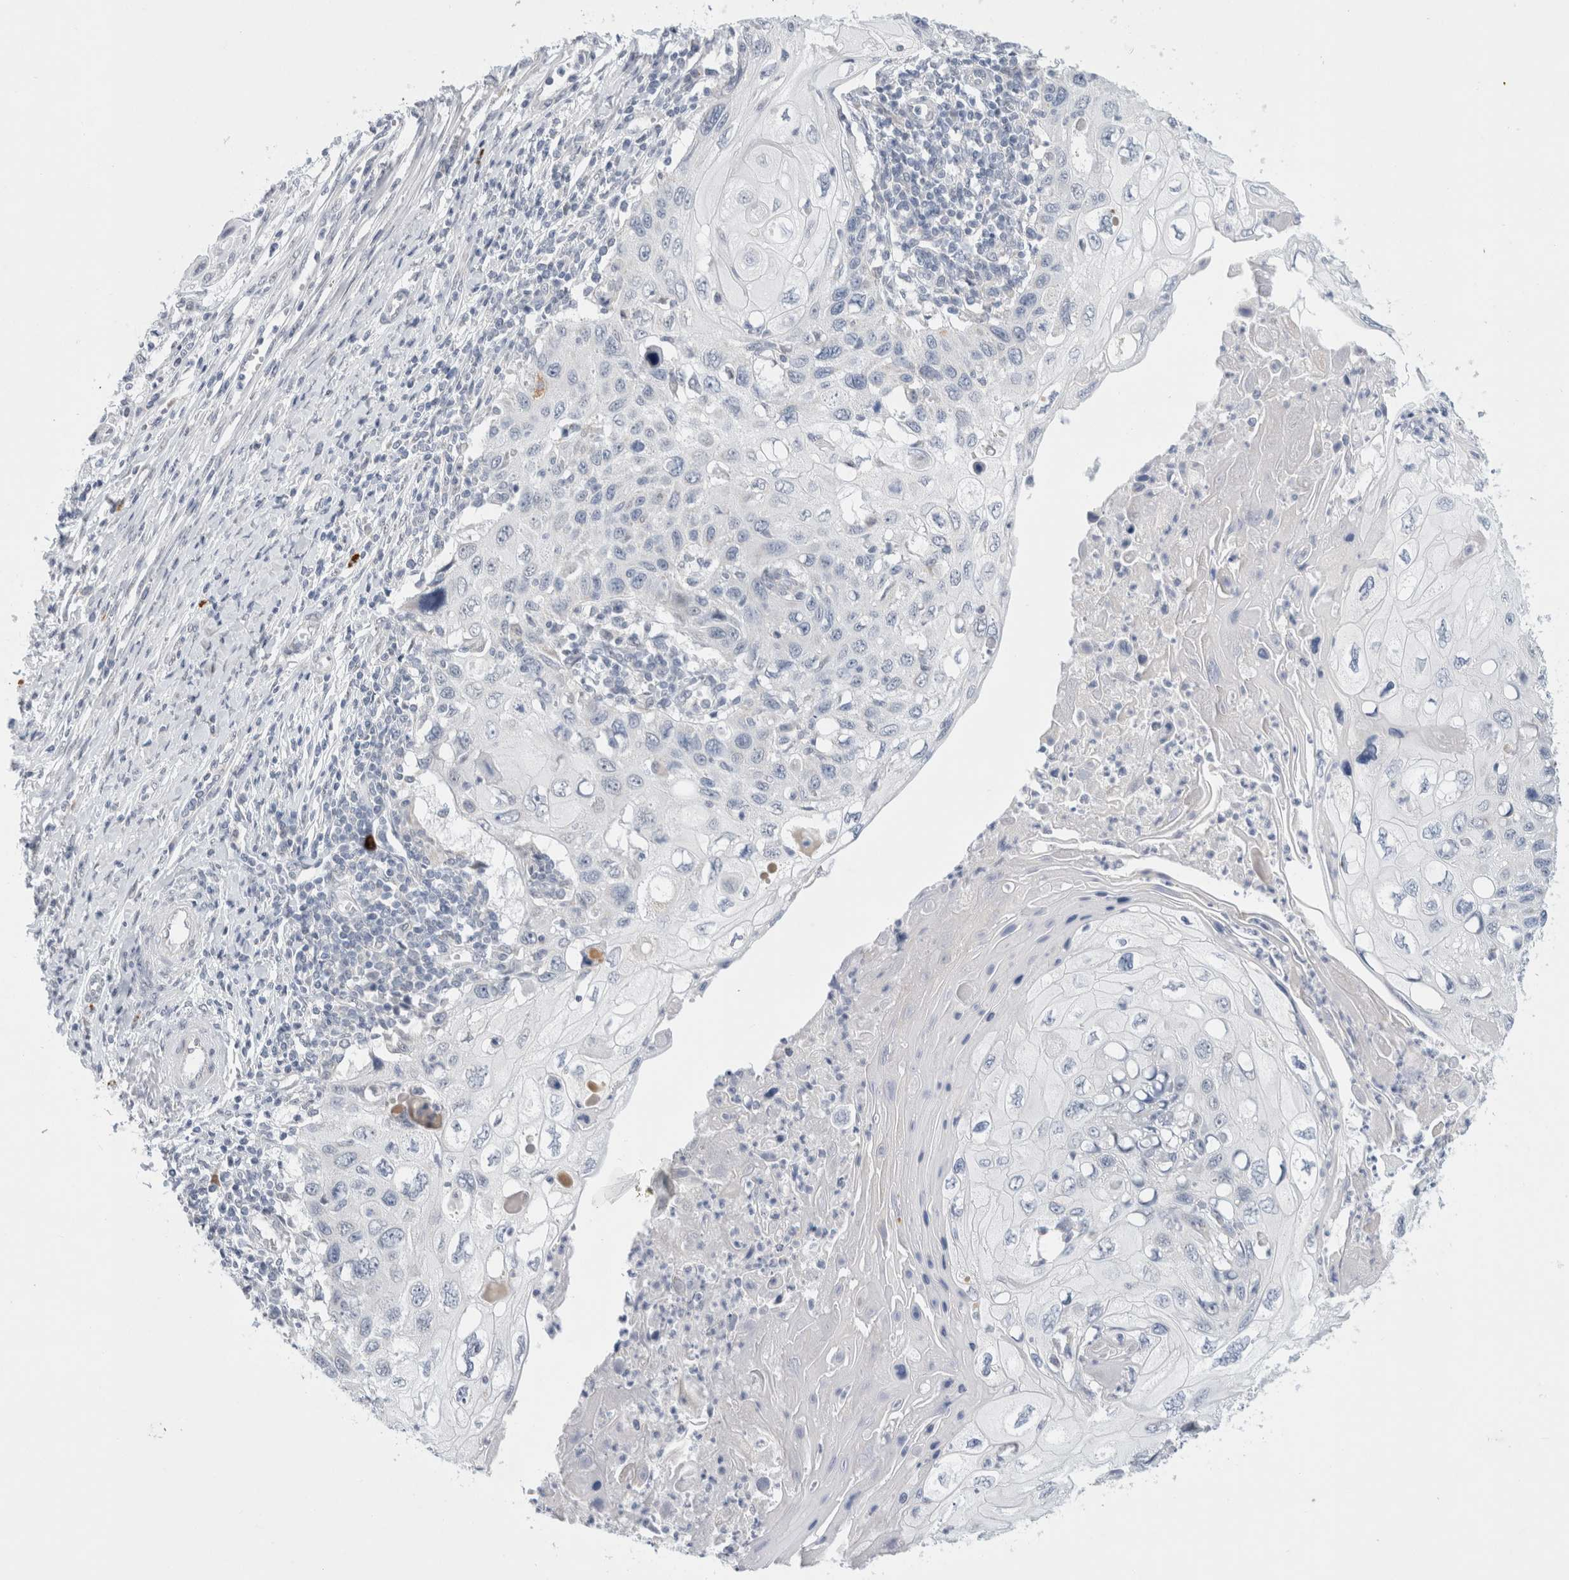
{"staining": {"intensity": "negative", "quantity": "none", "location": "none"}, "tissue": "cervical cancer", "cell_type": "Tumor cells", "image_type": "cancer", "snomed": [{"axis": "morphology", "description": "Squamous cell carcinoma, NOS"}, {"axis": "topography", "description": "Cervix"}], "caption": "Tumor cells are negative for protein expression in human cervical cancer.", "gene": "SLC22A12", "patient": {"sex": "female", "age": 70}}